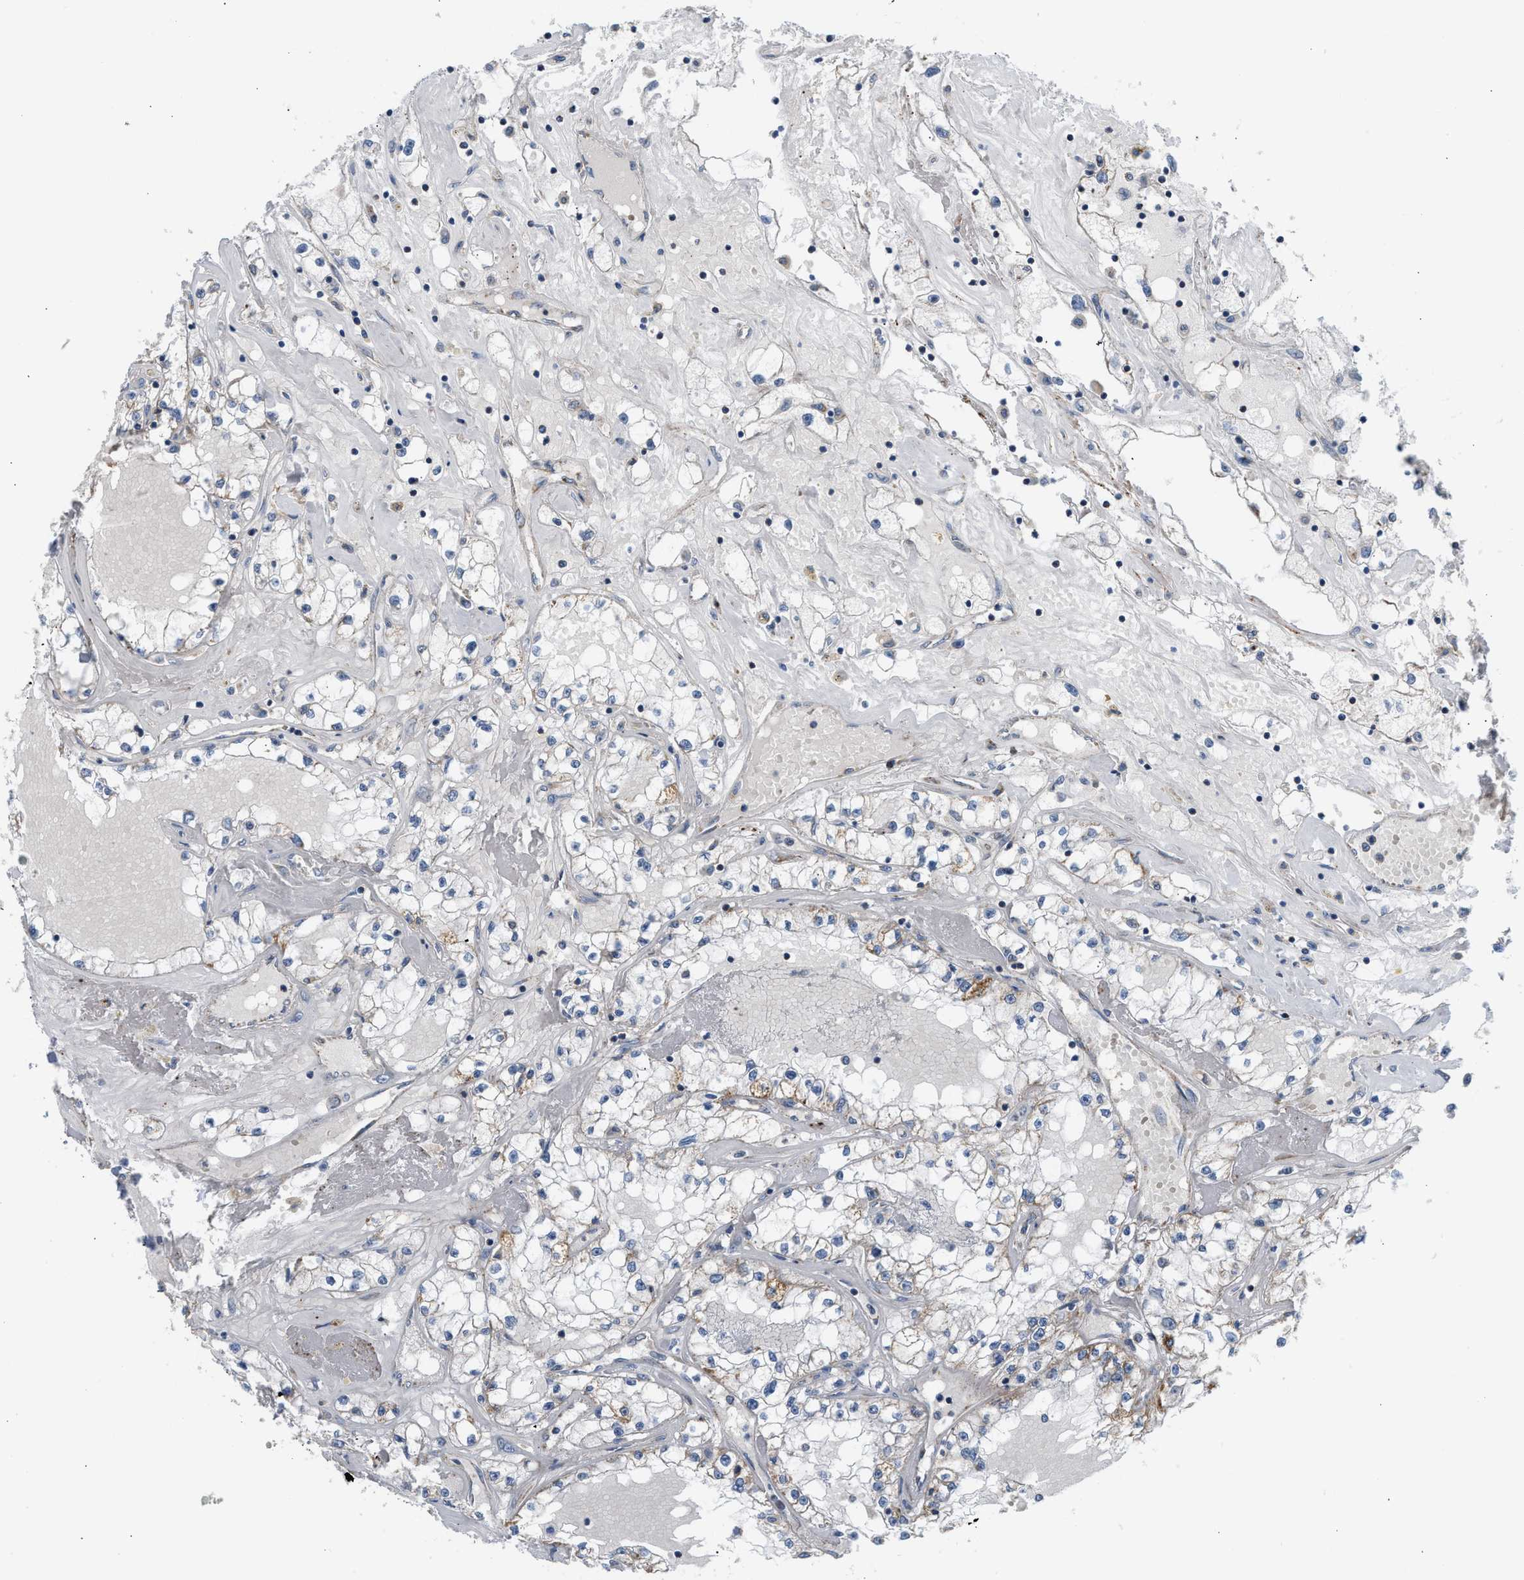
{"staining": {"intensity": "weak", "quantity": "<25%", "location": "cytoplasmic/membranous"}, "tissue": "renal cancer", "cell_type": "Tumor cells", "image_type": "cancer", "snomed": [{"axis": "morphology", "description": "Adenocarcinoma, NOS"}, {"axis": "topography", "description": "Kidney"}], "caption": "The photomicrograph displays no significant staining in tumor cells of renal cancer (adenocarcinoma). The staining was performed using DAB to visualize the protein expression in brown, while the nuclei were stained in blue with hematoxylin (Magnification: 20x).", "gene": "GOT2", "patient": {"sex": "male", "age": 56}}